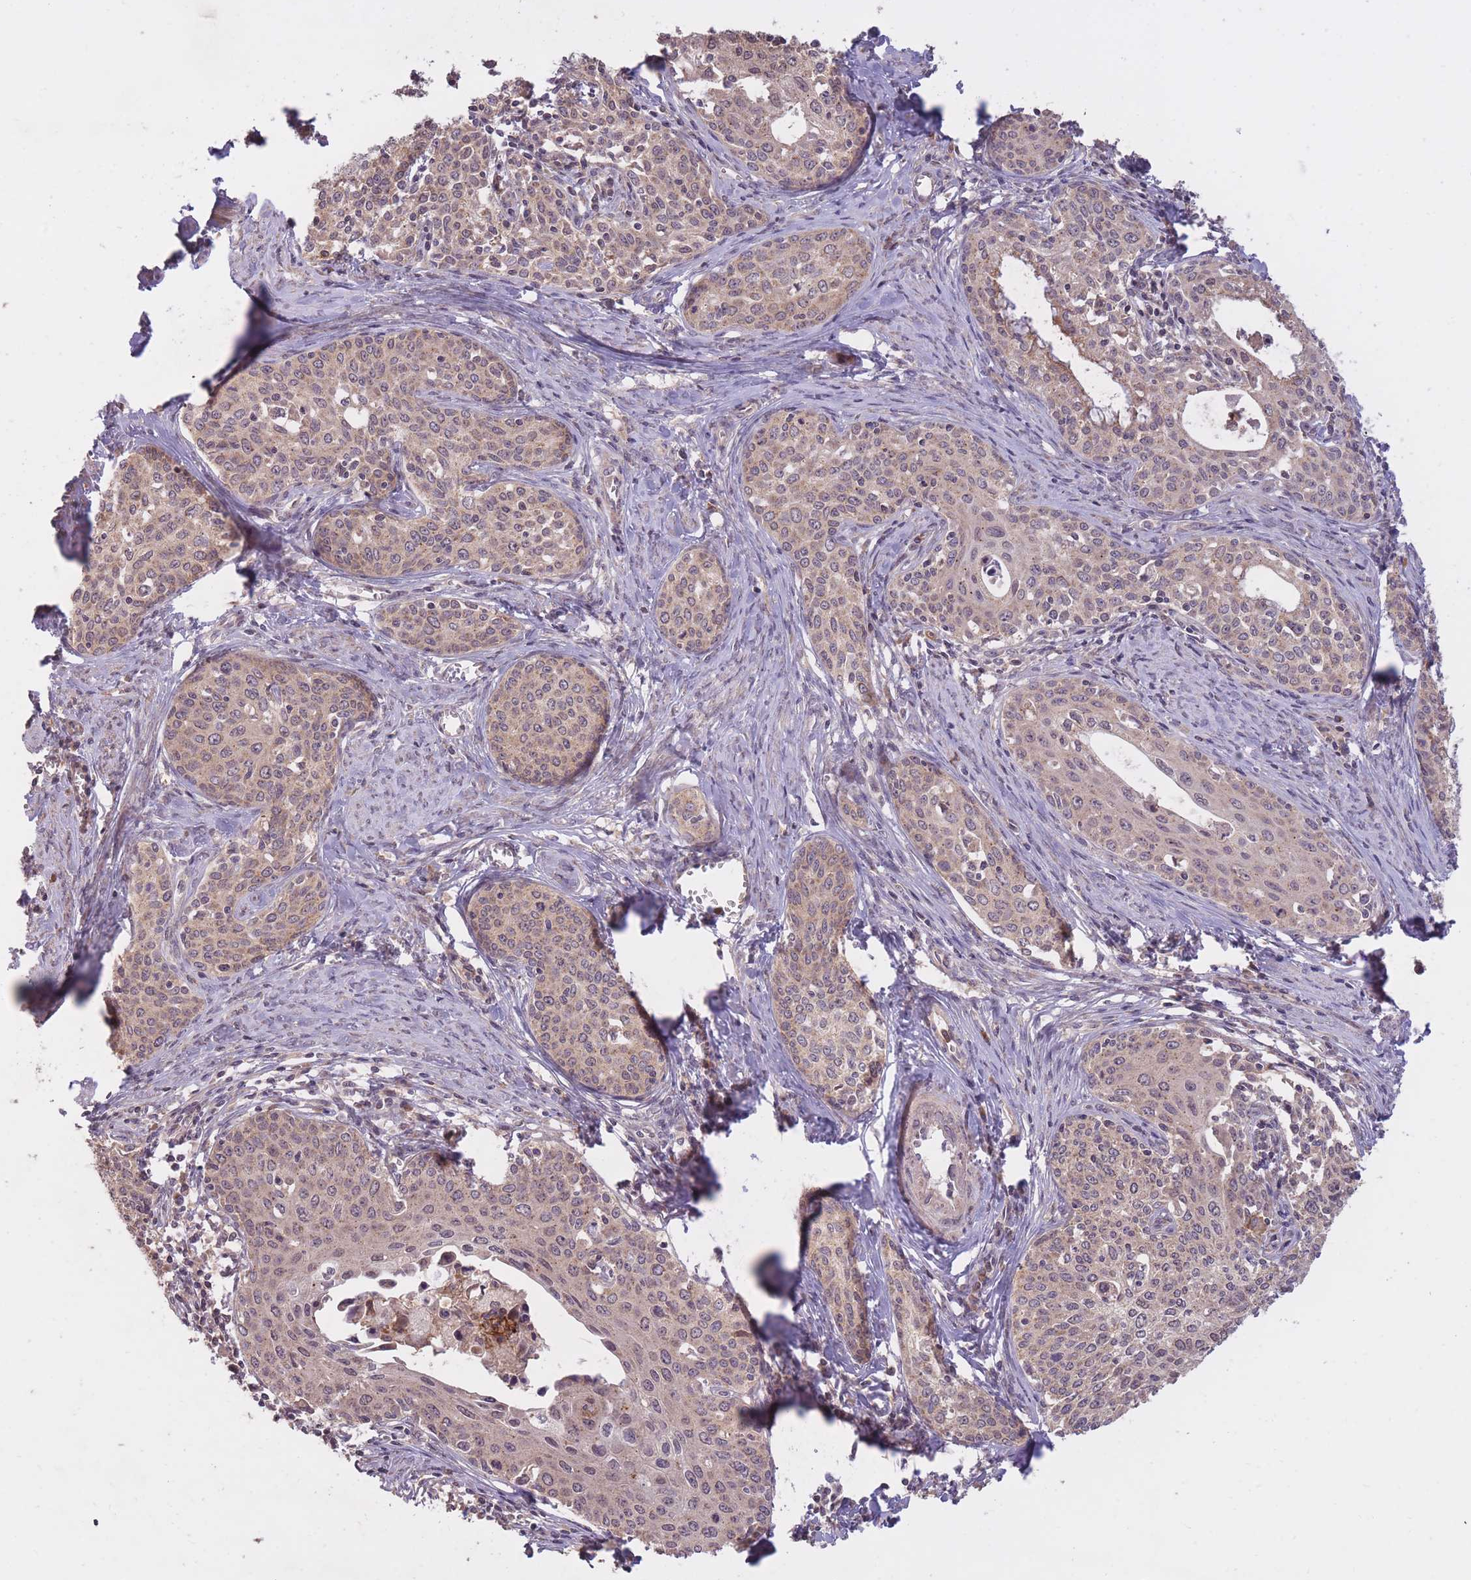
{"staining": {"intensity": "weak", "quantity": ">75%", "location": "cytoplasmic/membranous"}, "tissue": "cervical cancer", "cell_type": "Tumor cells", "image_type": "cancer", "snomed": [{"axis": "morphology", "description": "Squamous cell carcinoma, NOS"}, {"axis": "morphology", "description": "Adenocarcinoma, NOS"}, {"axis": "topography", "description": "Cervix"}], "caption": "Immunohistochemistry (DAB) staining of cervical cancer (squamous cell carcinoma) demonstrates weak cytoplasmic/membranous protein positivity in about >75% of tumor cells.", "gene": "IGF2BP2", "patient": {"sex": "female", "age": 52}}